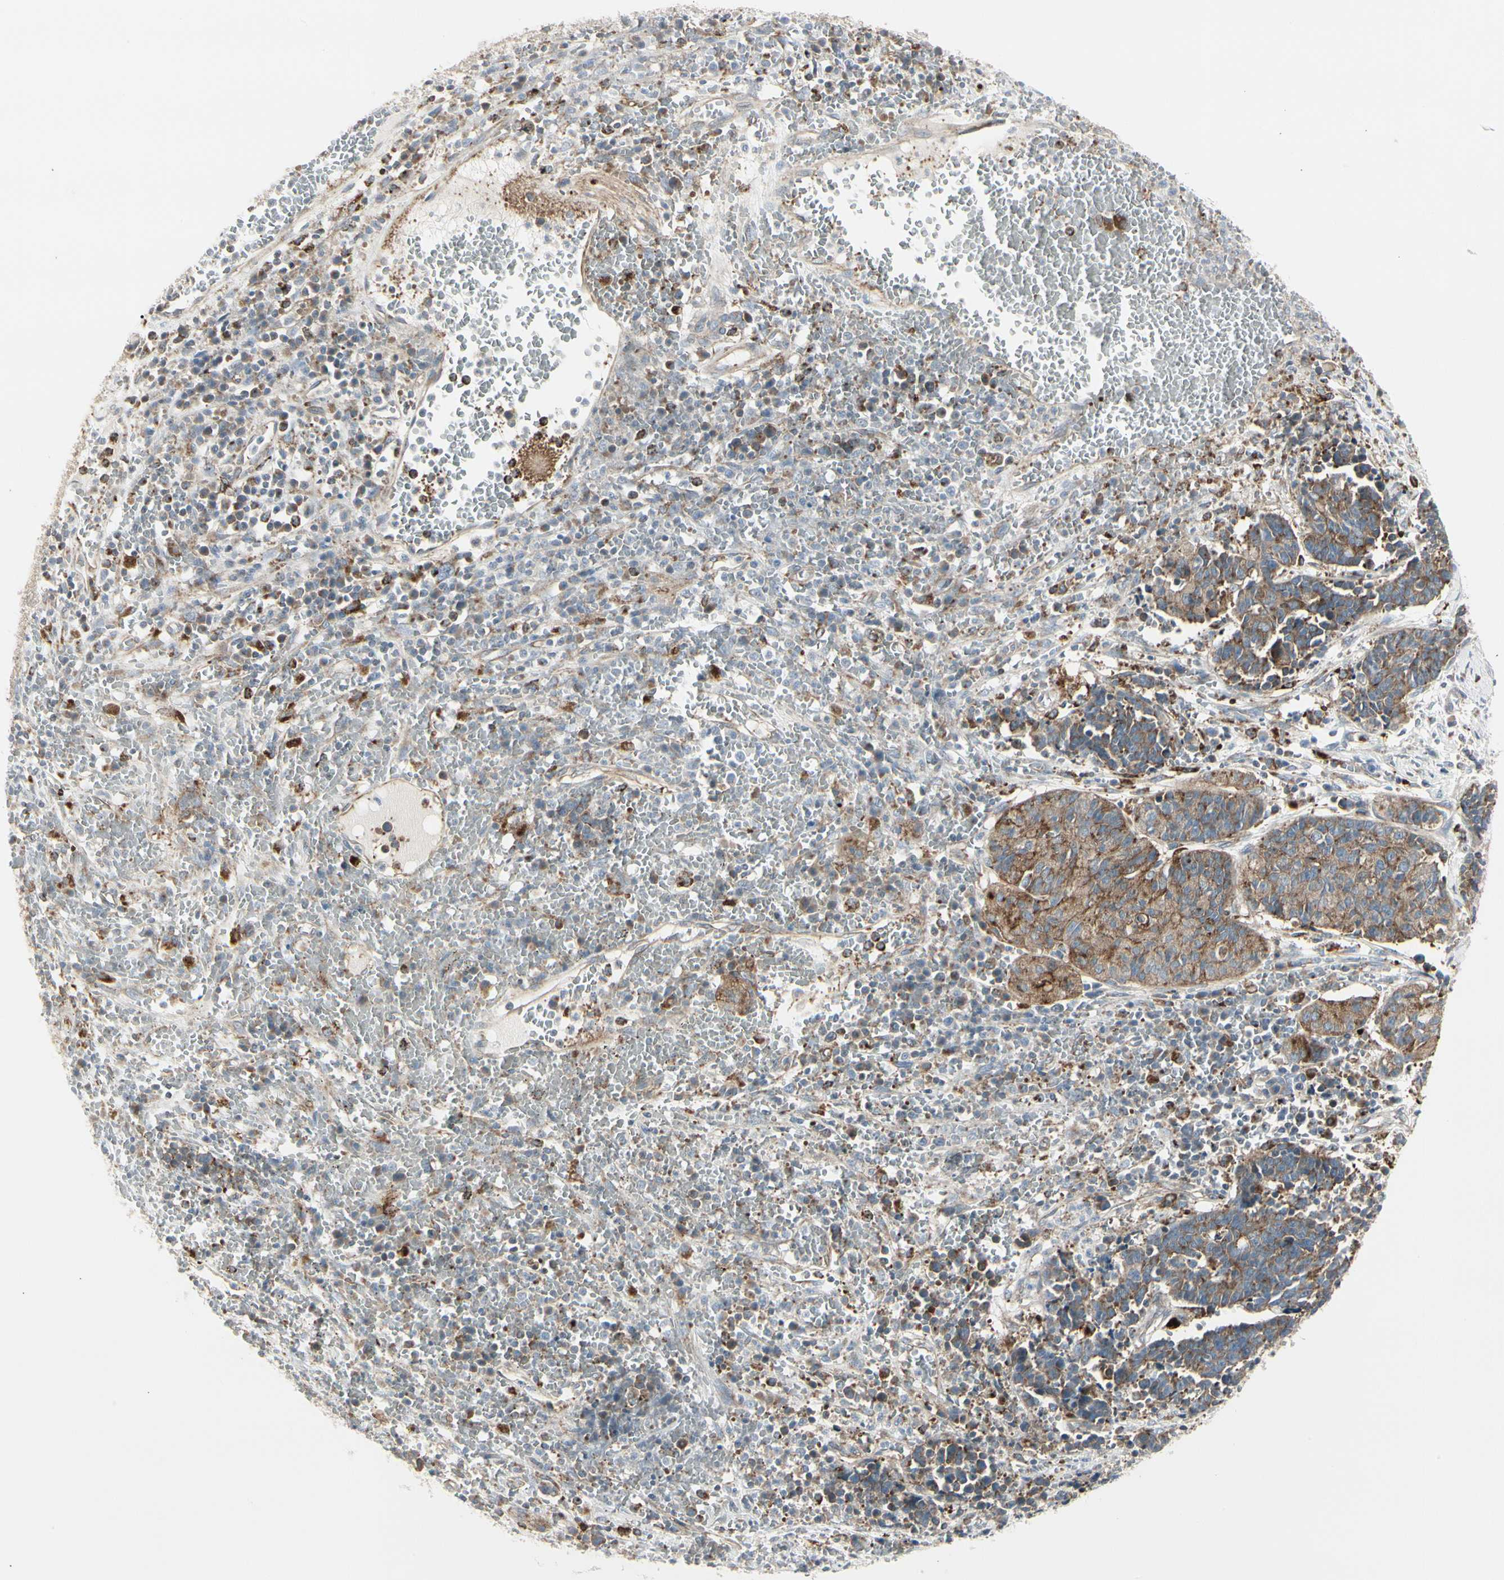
{"staining": {"intensity": "moderate", "quantity": ">75%", "location": "cytoplasmic/membranous"}, "tissue": "cervical cancer", "cell_type": "Tumor cells", "image_type": "cancer", "snomed": [{"axis": "morphology", "description": "Squamous cell carcinoma, NOS"}, {"axis": "topography", "description": "Cervix"}], "caption": "Protein expression analysis of human cervical squamous cell carcinoma reveals moderate cytoplasmic/membranous positivity in about >75% of tumor cells.", "gene": "ATP6V1B2", "patient": {"sex": "female", "age": 35}}